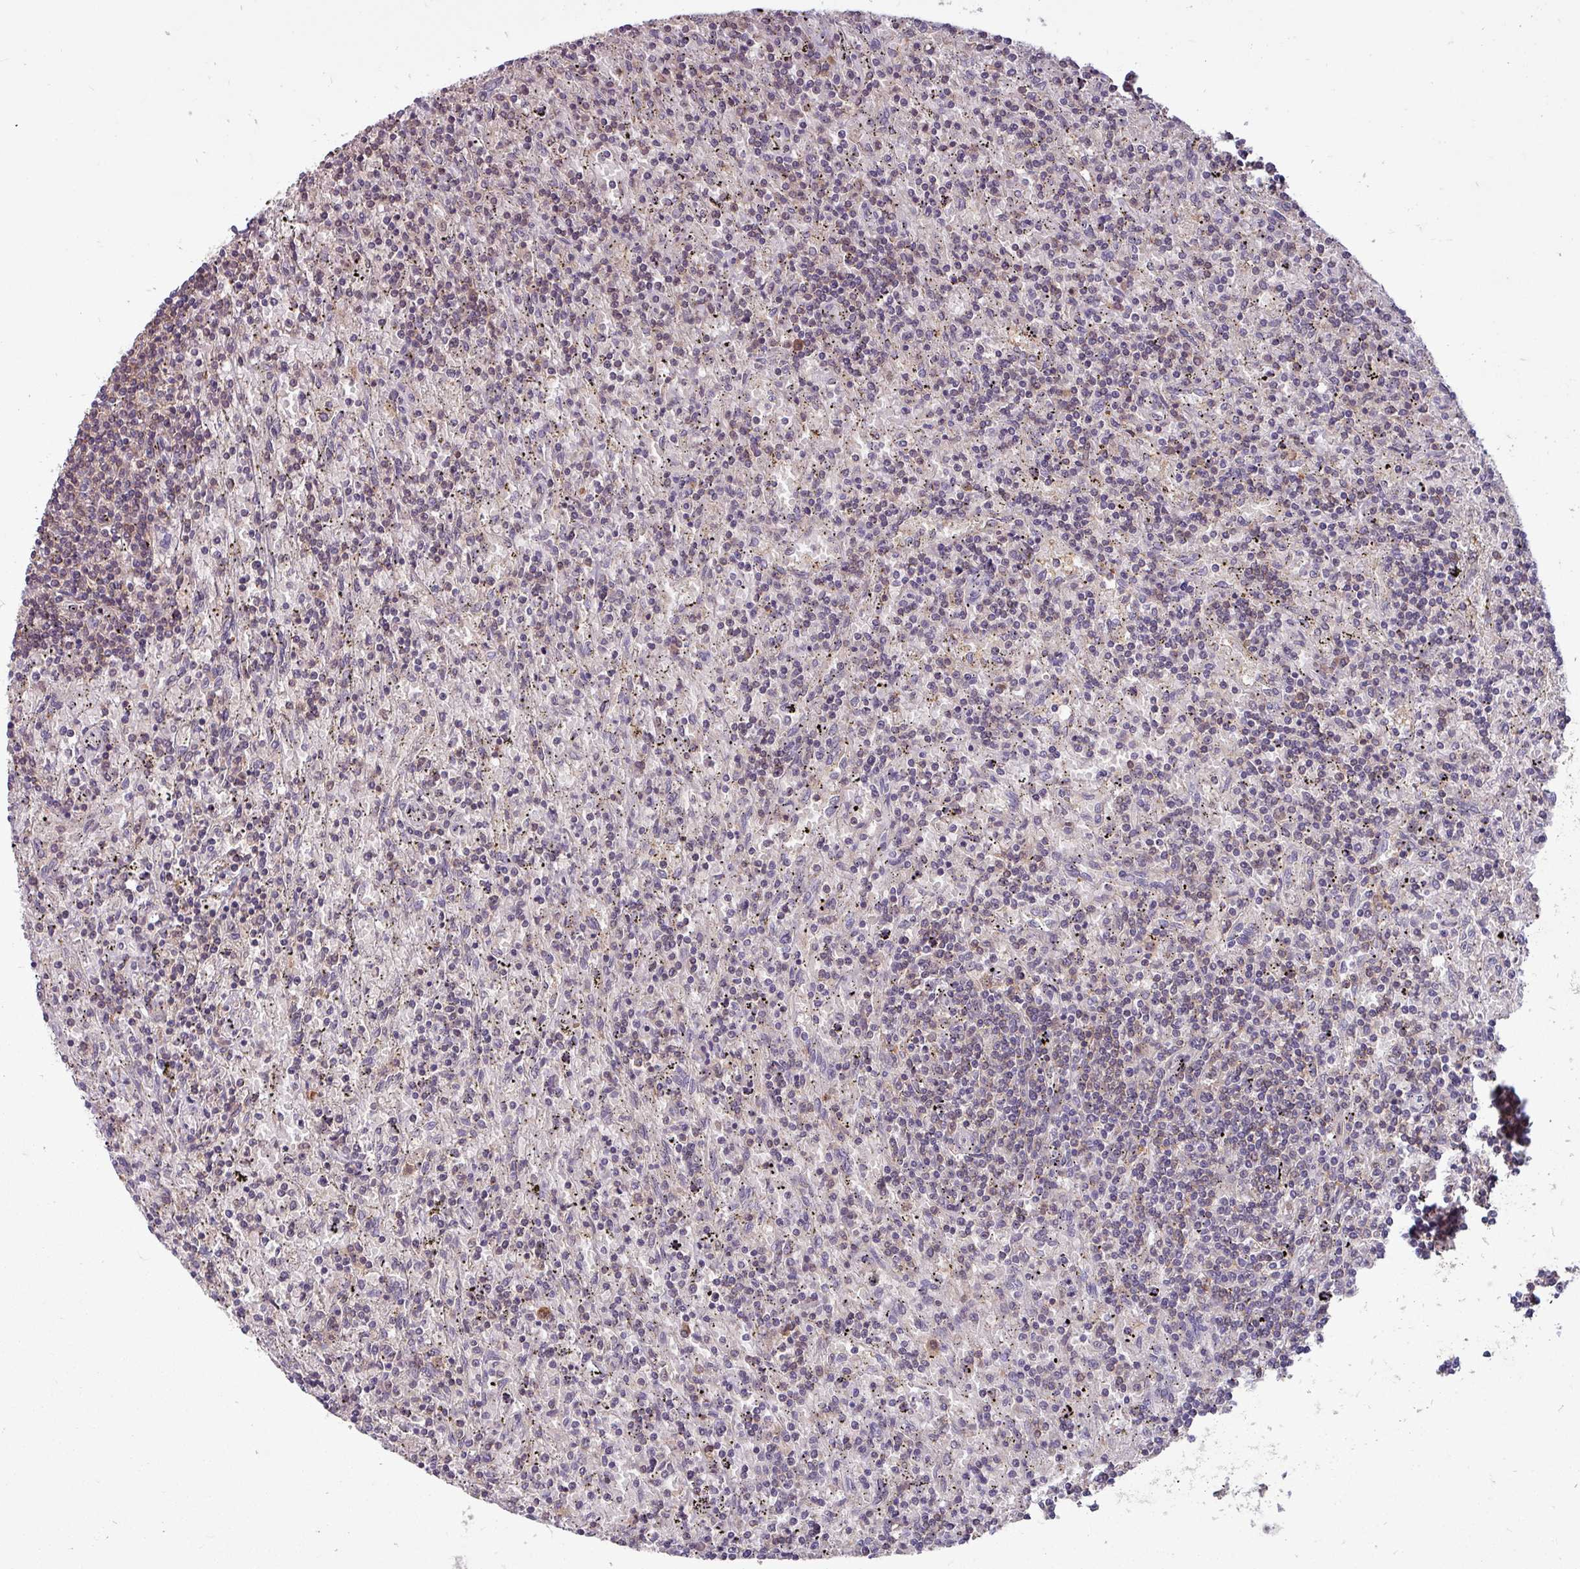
{"staining": {"intensity": "moderate", "quantity": "25%-75%", "location": "cytoplasmic/membranous"}, "tissue": "lymphoma", "cell_type": "Tumor cells", "image_type": "cancer", "snomed": [{"axis": "morphology", "description": "Malignant lymphoma, non-Hodgkin's type, Low grade"}, {"axis": "topography", "description": "Spleen"}], "caption": "IHC photomicrograph of neoplastic tissue: human lymphoma stained using immunohistochemistry (IHC) shows medium levels of moderate protein expression localized specifically in the cytoplasmic/membranous of tumor cells, appearing as a cytoplasmic/membranous brown color.", "gene": "PRRX1", "patient": {"sex": "male", "age": 76}}